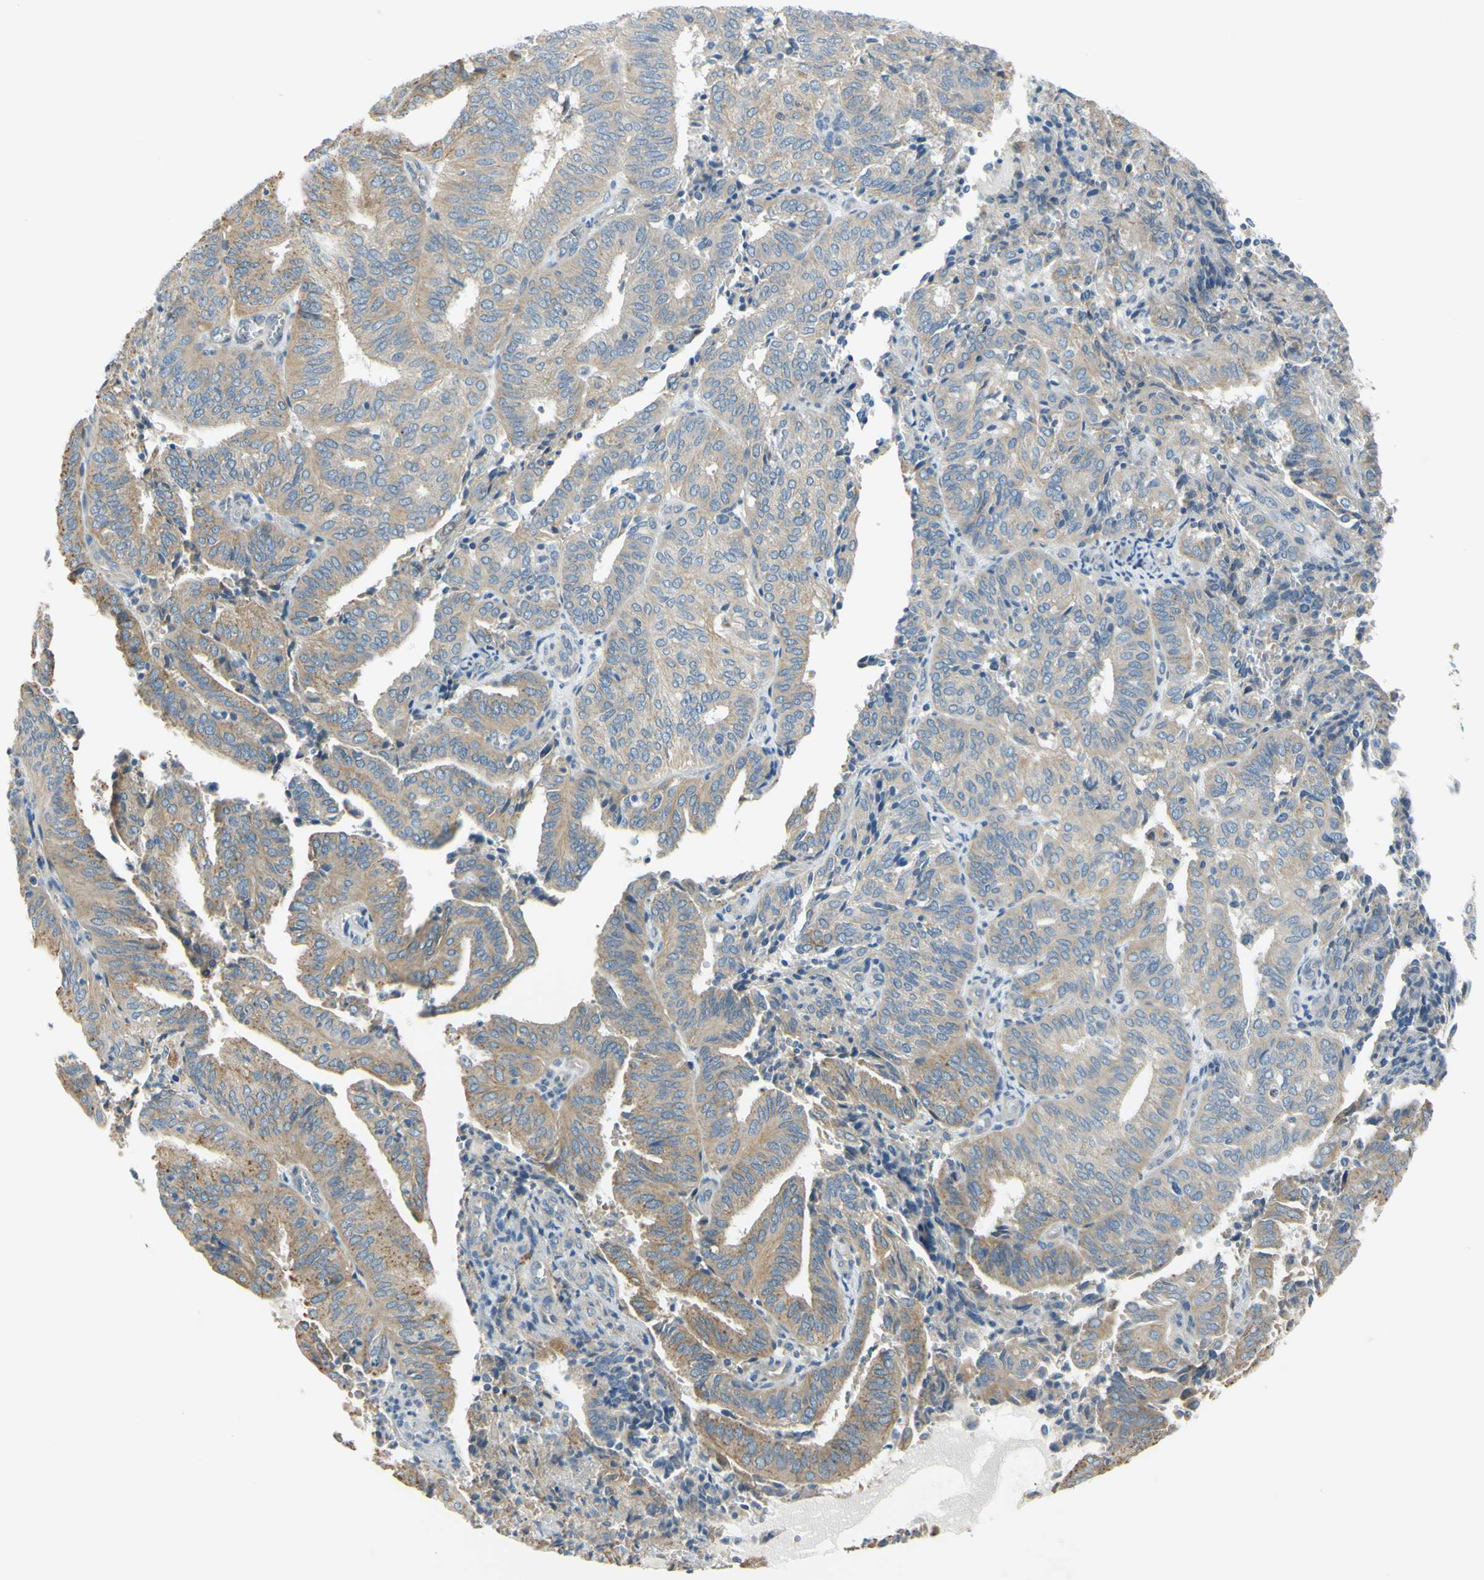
{"staining": {"intensity": "moderate", "quantity": ">75%", "location": "cytoplasmic/membranous"}, "tissue": "endometrial cancer", "cell_type": "Tumor cells", "image_type": "cancer", "snomed": [{"axis": "morphology", "description": "Adenocarcinoma, NOS"}, {"axis": "topography", "description": "Uterus"}], "caption": "This is a micrograph of IHC staining of endometrial cancer (adenocarcinoma), which shows moderate expression in the cytoplasmic/membranous of tumor cells.", "gene": "LAMA3", "patient": {"sex": "female", "age": 60}}